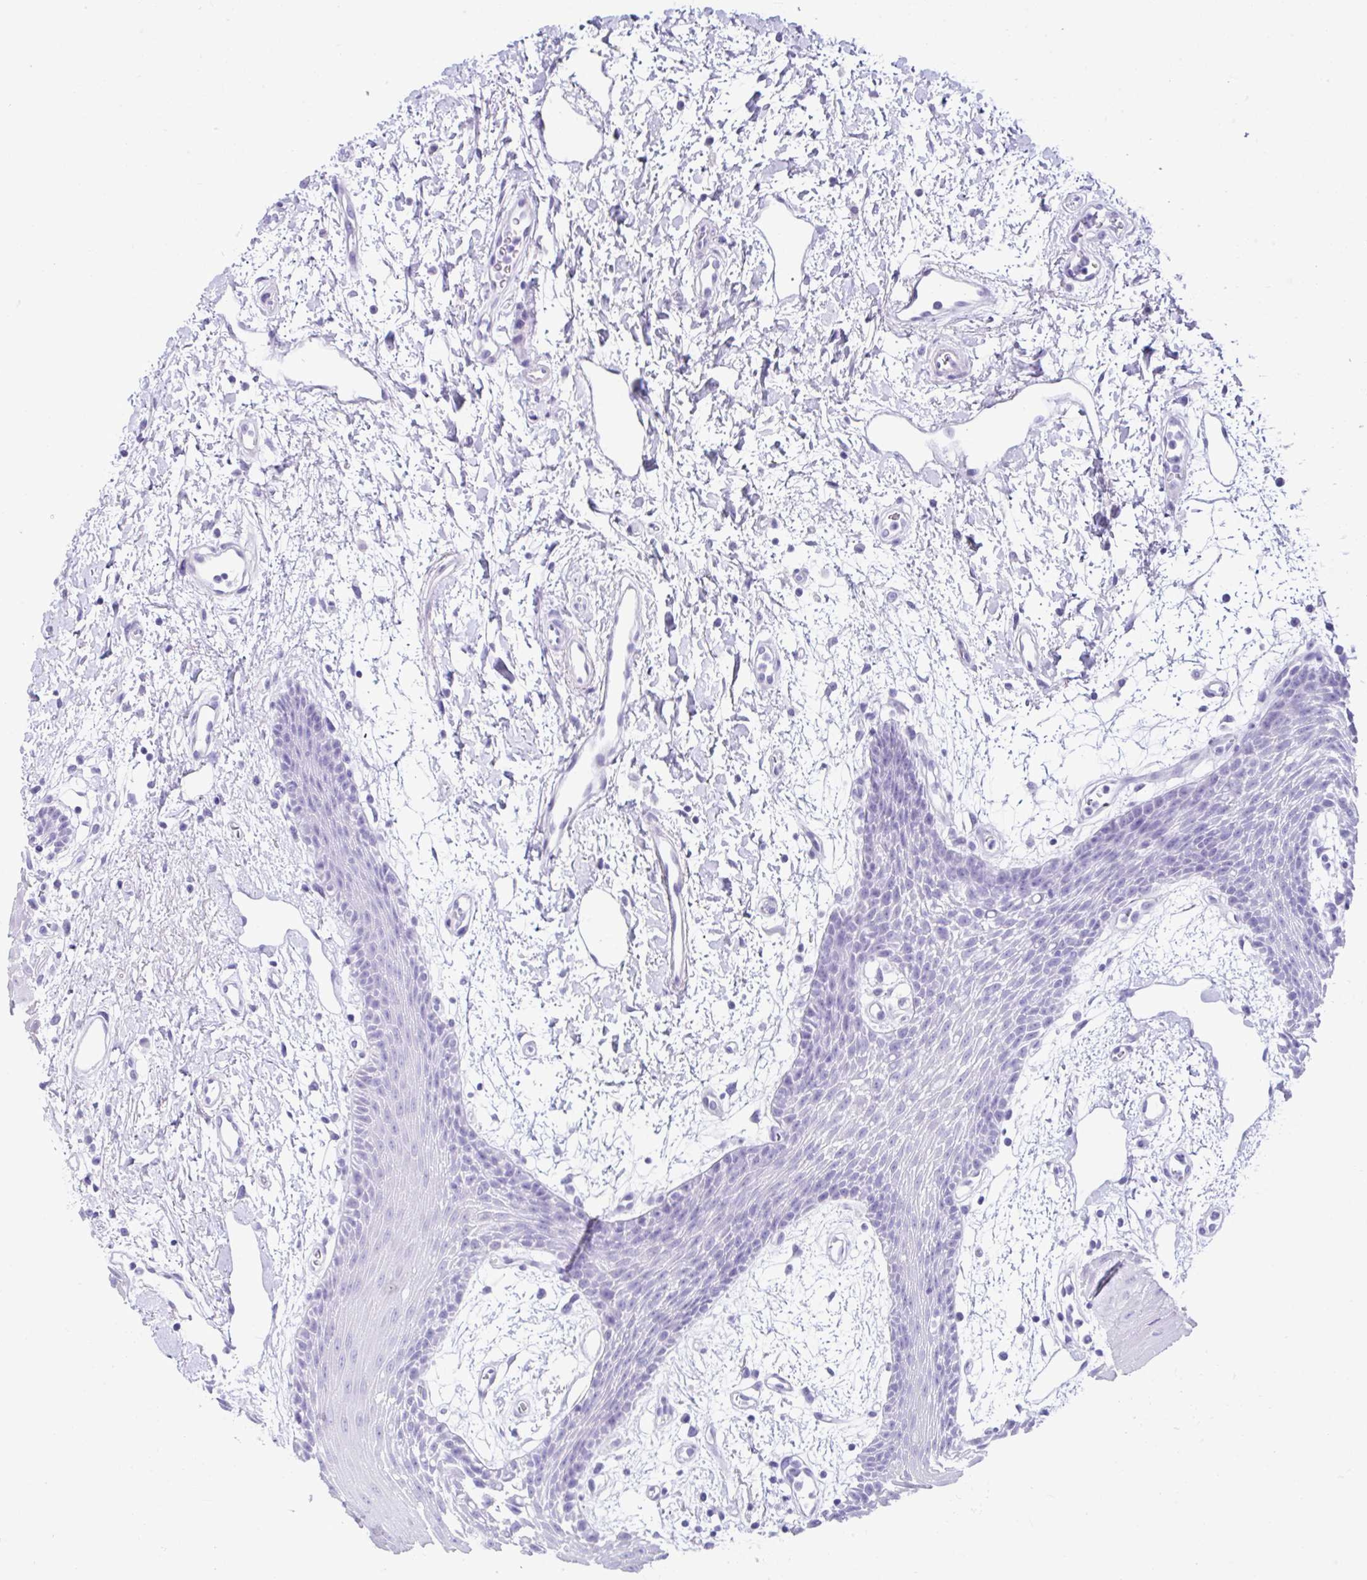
{"staining": {"intensity": "negative", "quantity": "none", "location": "none"}, "tissue": "oral mucosa", "cell_type": "Squamous epithelial cells", "image_type": "normal", "snomed": [{"axis": "morphology", "description": "Normal tissue, NOS"}, {"axis": "topography", "description": "Oral tissue"}], "caption": "The immunohistochemistry (IHC) photomicrograph has no significant expression in squamous epithelial cells of oral mucosa. Nuclei are stained in blue.", "gene": "LGALS4", "patient": {"sex": "female", "age": 59}}